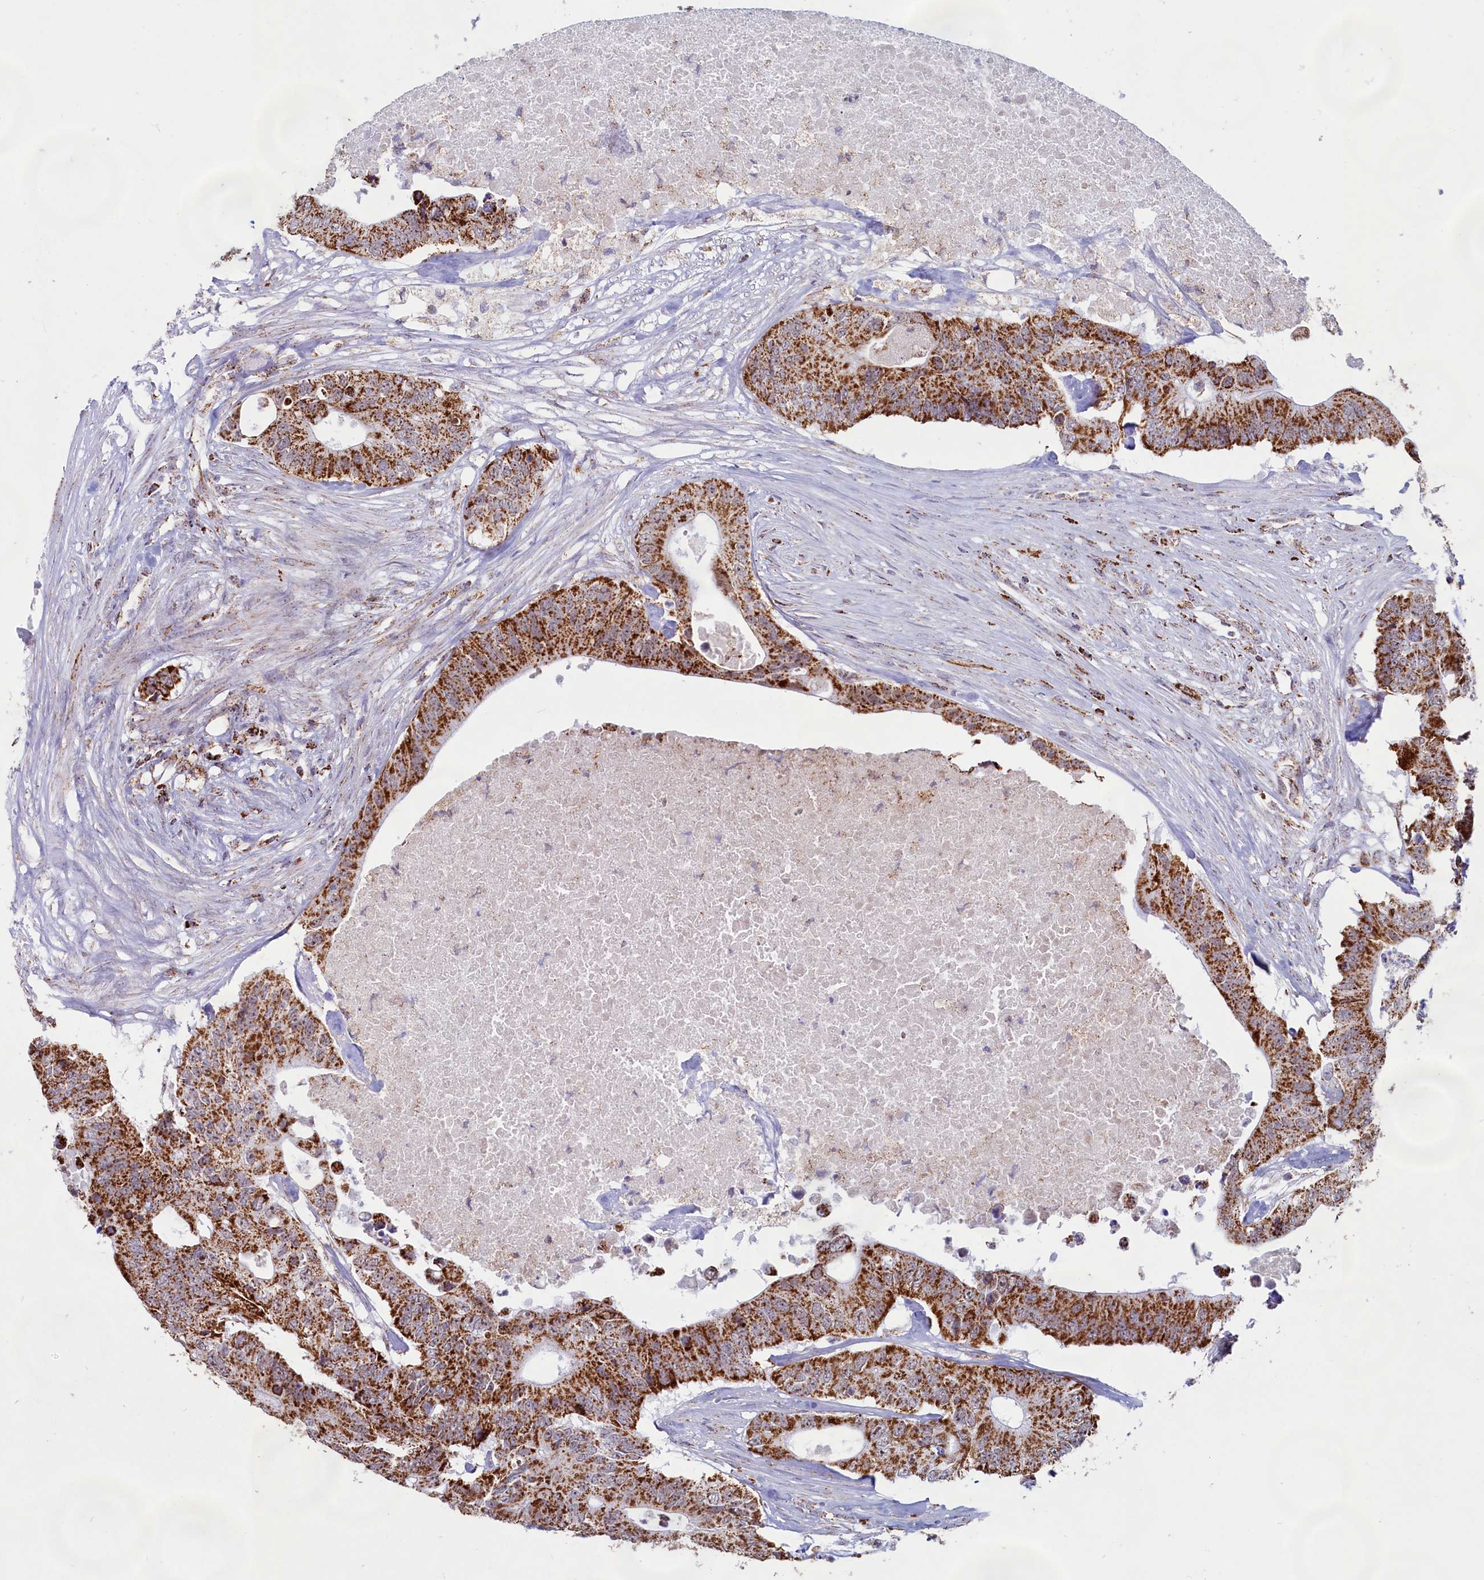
{"staining": {"intensity": "strong", "quantity": ">75%", "location": "cytoplasmic/membranous"}, "tissue": "colorectal cancer", "cell_type": "Tumor cells", "image_type": "cancer", "snomed": [{"axis": "morphology", "description": "Adenocarcinoma, NOS"}, {"axis": "topography", "description": "Colon"}], "caption": "A high amount of strong cytoplasmic/membranous positivity is appreciated in about >75% of tumor cells in adenocarcinoma (colorectal) tissue.", "gene": "C1D", "patient": {"sex": "male", "age": 71}}